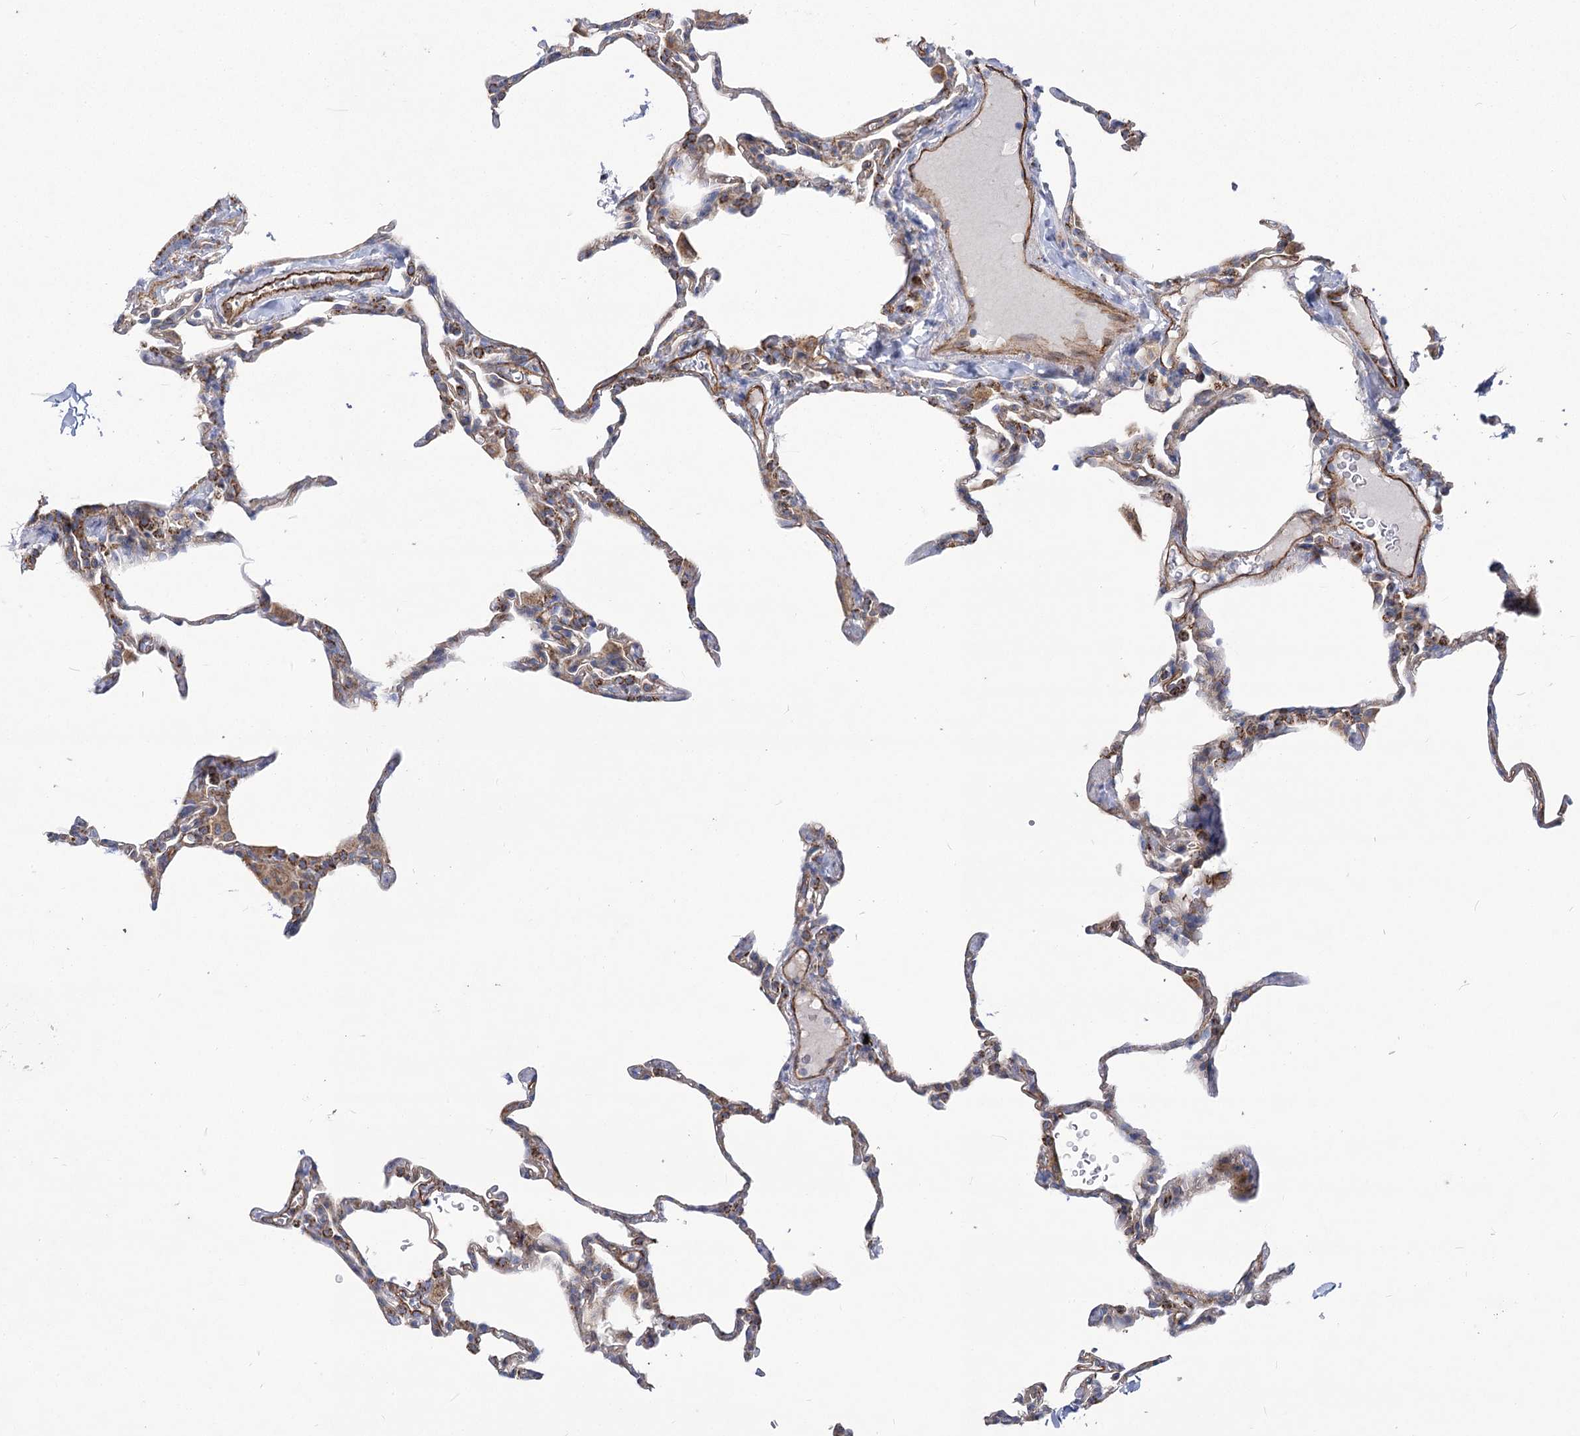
{"staining": {"intensity": "weak", "quantity": ">75%", "location": "cytoplasmic/membranous"}, "tissue": "lung", "cell_type": "Alveolar cells", "image_type": "normal", "snomed": [{"axis": "morphology", "description": "Normal tissue, NOS"}, {"axis": "topography", "description": "Lung"}], "caption": "The micrograph exhibits immunohistochemical staining of normal lung. There is weak cytoplasmic/membranous staining is seen in approximately >75% of alveolar cells.", "gene": "RMDN2", "patient": {"sex": "male", "age": 20}}